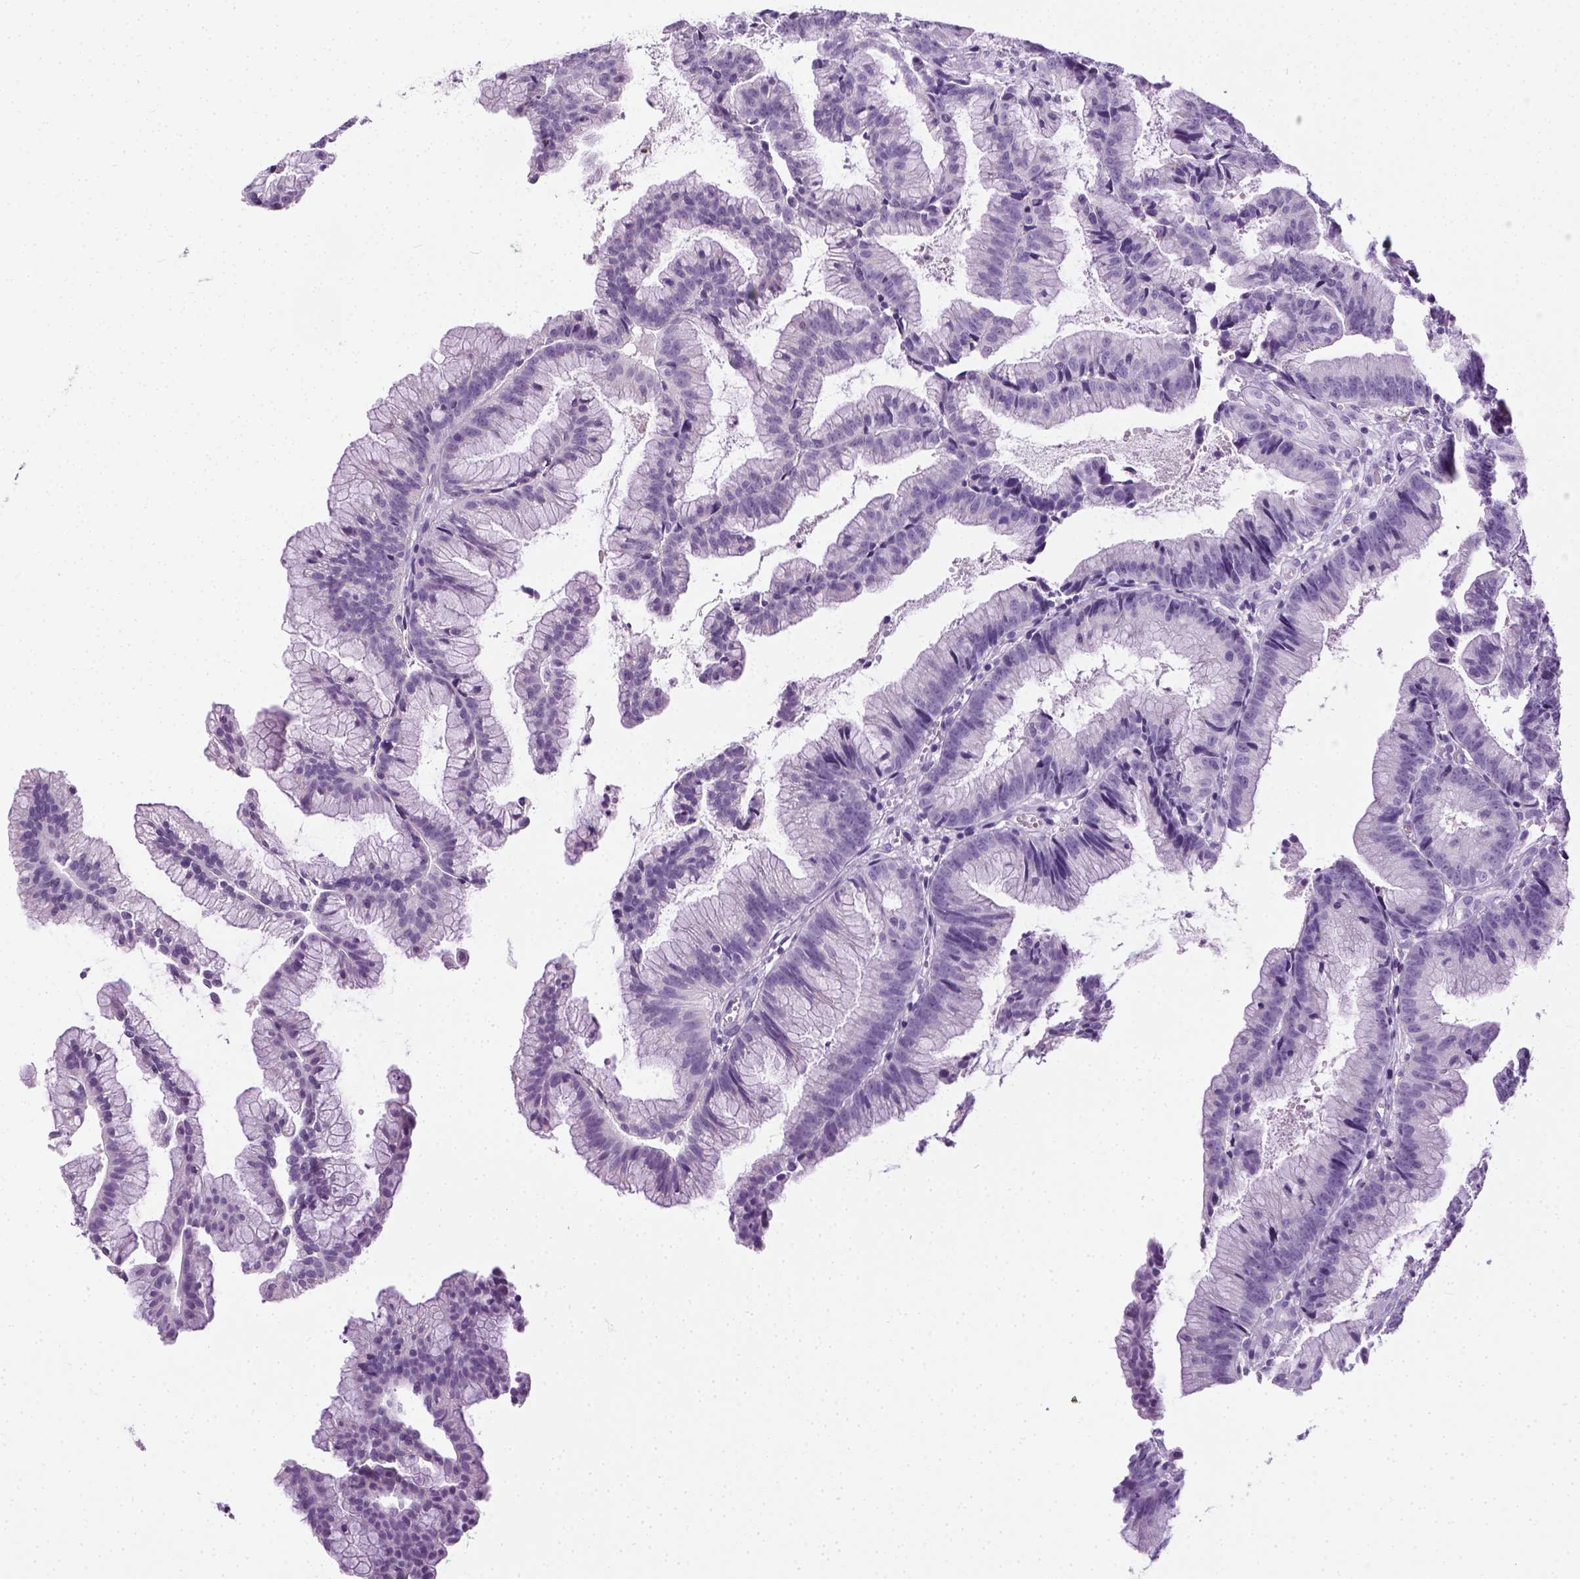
{"staining": {"intensity": "negative", "quantity": "none", "location": "none"}, "tissue": "colorectal cancer", "cell_type": "Tumor cells", "image_type": "cancer", "snomed": [{"axis": "morphology", "description": "Adenocarcinoma, NOS"}, {"axis": "topography", "description": "Colon"}], "caption": "High power microscopy micrograph of an IHC photomicrograph of colorectal adenocarcinoma, revealing no significant staining in tumor cells. (DAB immunohistochemistry visualized using brightfield microscopy, high magnification).", "gene": "LGSN", "patient": {"sex": "female", "age": 78}}